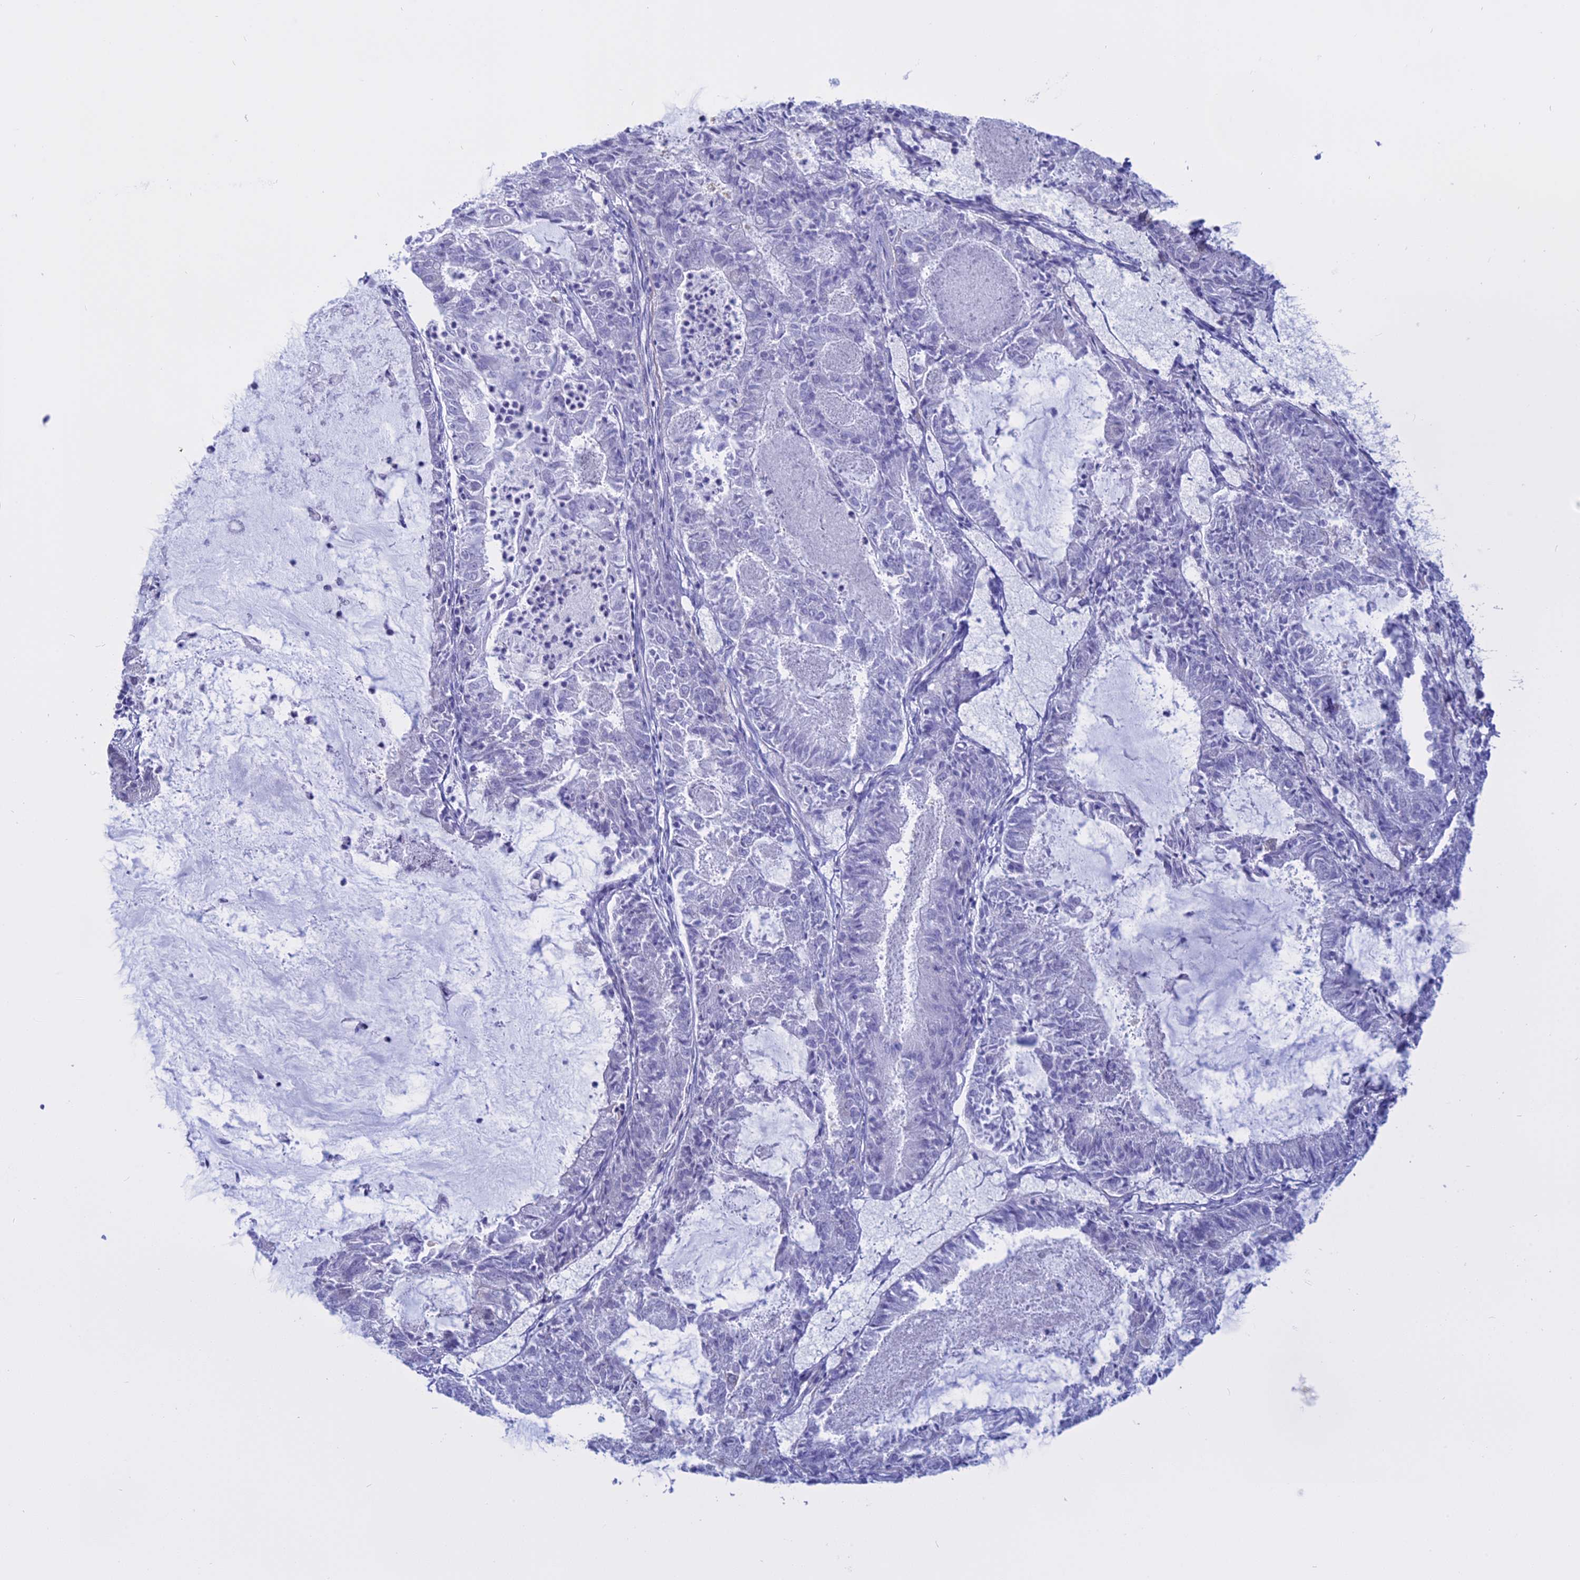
{"staining": {"intensity": "negative", "quantity": "none", "location": "none"}, "tissue": "endometrial cancer", "cell_type": "Tumor cells", "image_type": "cancer", "snomed": [{"axis": "morphology", "description": "Adenocarcinoma, NOS"}, {"axis": "topography", "description": "Endometrium"}], "caption": "The immunohistochemistry (IHC) micrograph has no significant expression in tumor cells of endometrial cancer tissue. (DAB (3,3'-diaminobenzidine) immunohistochemistry with hematoxylin counter stain).", "gene": "AHCYL1", "patient": {"sex": "female", "age": 57}}